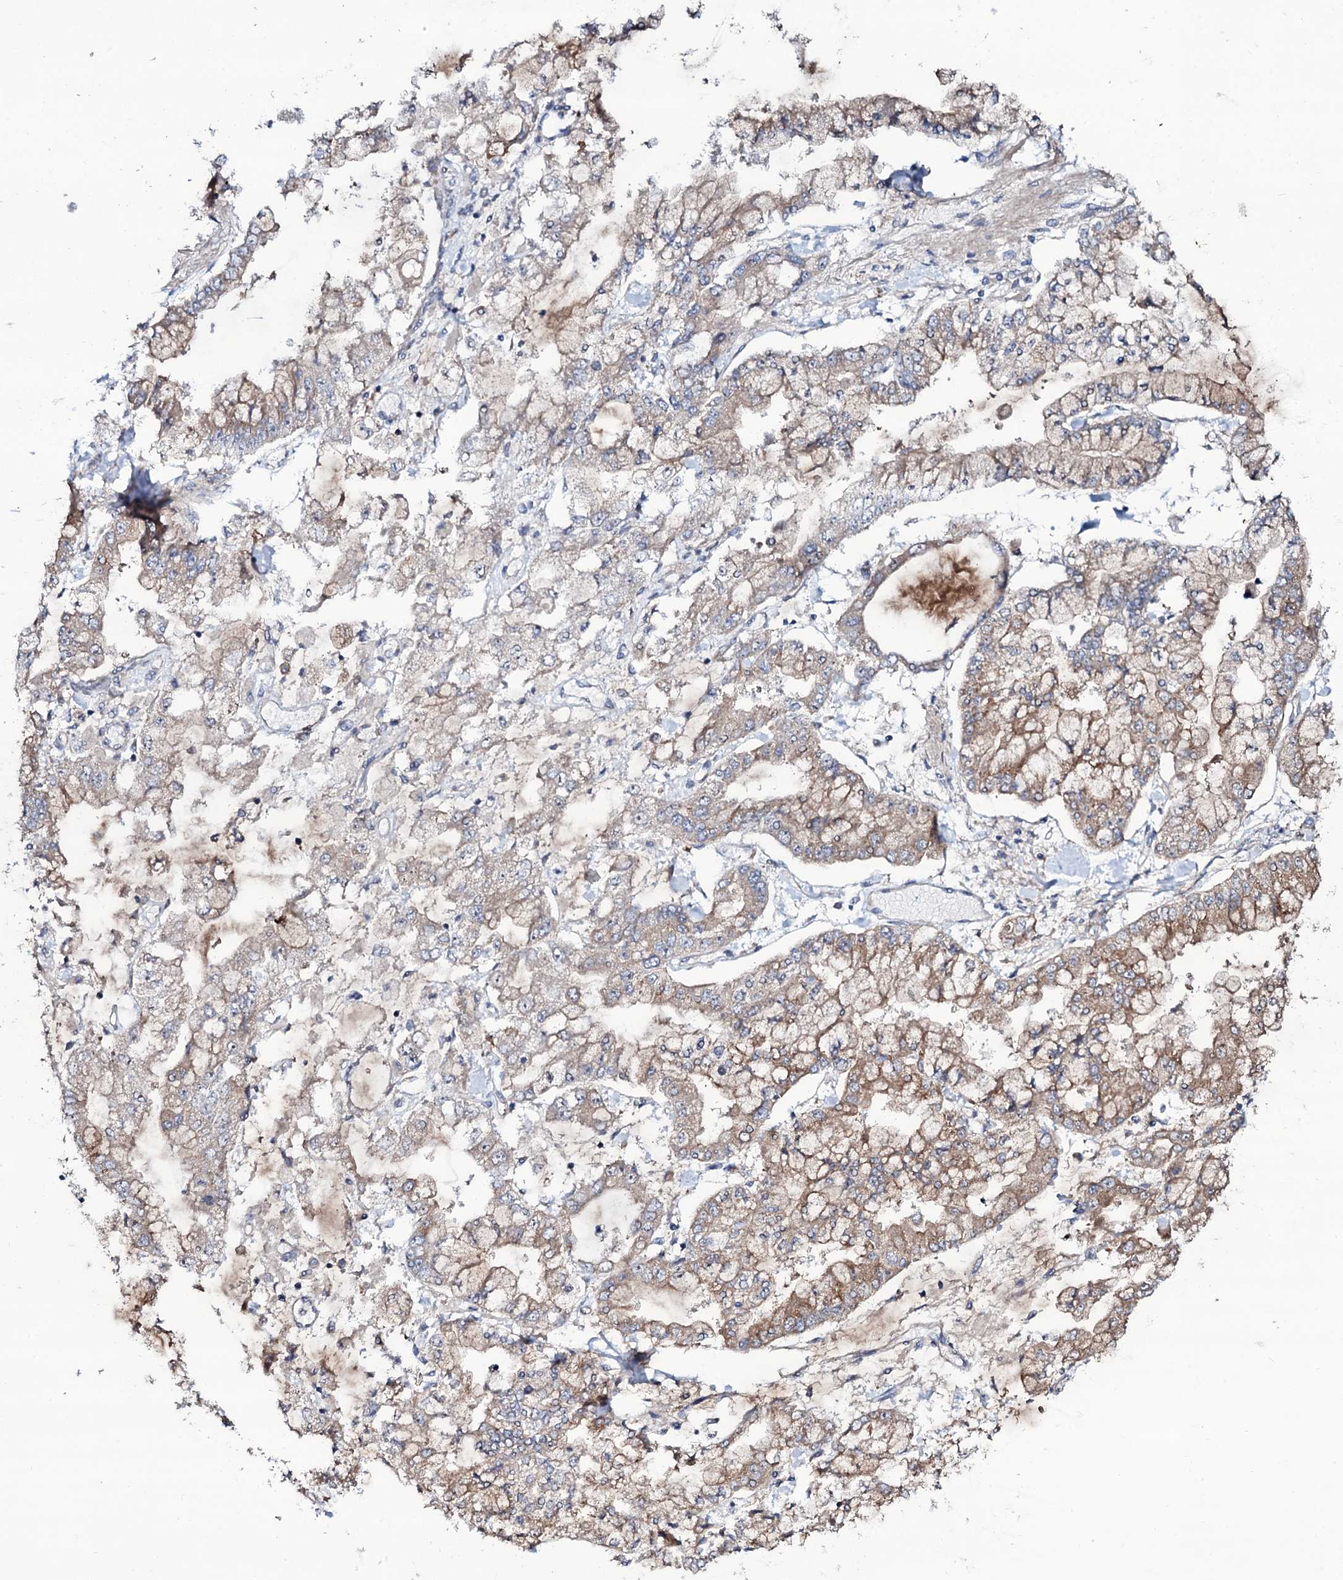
{"staining": {"intensity": "weak", "quantity": "25%-75%", "location": "cytoplasmic/membranous"}, "tissue": "stomach cancer", "cell_type": "Tumor cells", "image_type": "cancer", "snomed": [{"axis": "morphology", "description": "Normal tissue, NOS"}, {"axis": "morphology", "description": "Adenocarcinoma, NOS"}, {"axis": "topography", "description": "Stomach, upper"}, {"axis": "topography", "description": "Stomach"}], "caption": "Protein expression analysis of adenocarcinoma (stomach) reveals weak cytoplasmic/membranous positivity in approximately 25%-75% of tumor cells.", "gene": "COG6", "patient": {"sex": "male", "age": 76}}